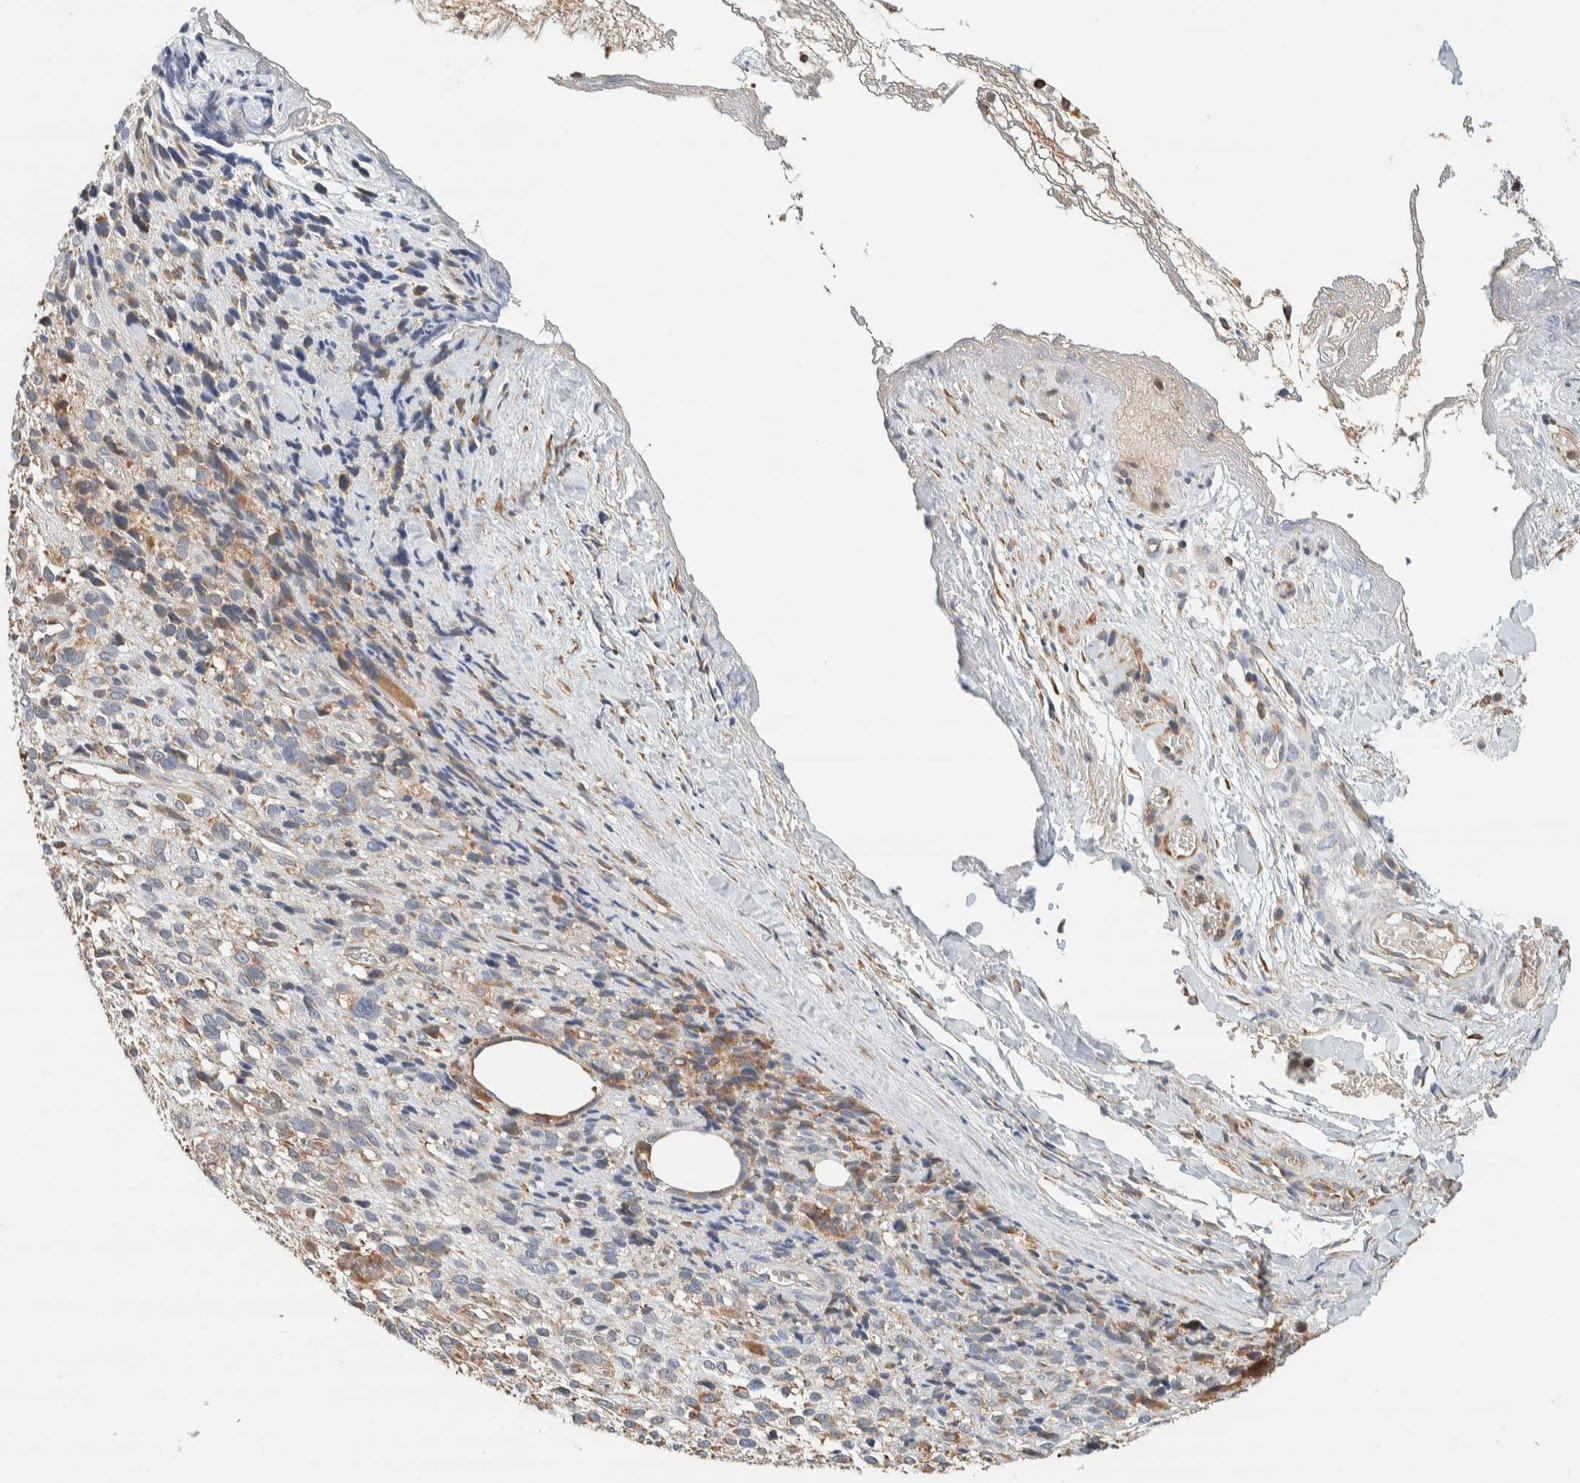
{"staining": {"intensity": "weak", "quantity": "<25%", "location": "cytoplasmic/membranous"}, "tissue": "melanoma", "cell_type": "Tumor cells", "image_type": "cancer", "snomed": [{"axis": "morphology", "description": "Malignant melanoma, NOS"}, {"axis": "topography", "description": "Skin"}], "caption": "High magnification brightfield microscopy of malignant melanoma stained with DAB (3,3'-diaminobenzidine) (brown) and counterstained with hematoxylin (blue): tumor cells show no significant positivity. (DAB (3,3'-diaminobenzidine) immunohistochemistry, high magnification).", "gene": "RAB11FIP1", "patient": {"sex": "female", "age": 55}}